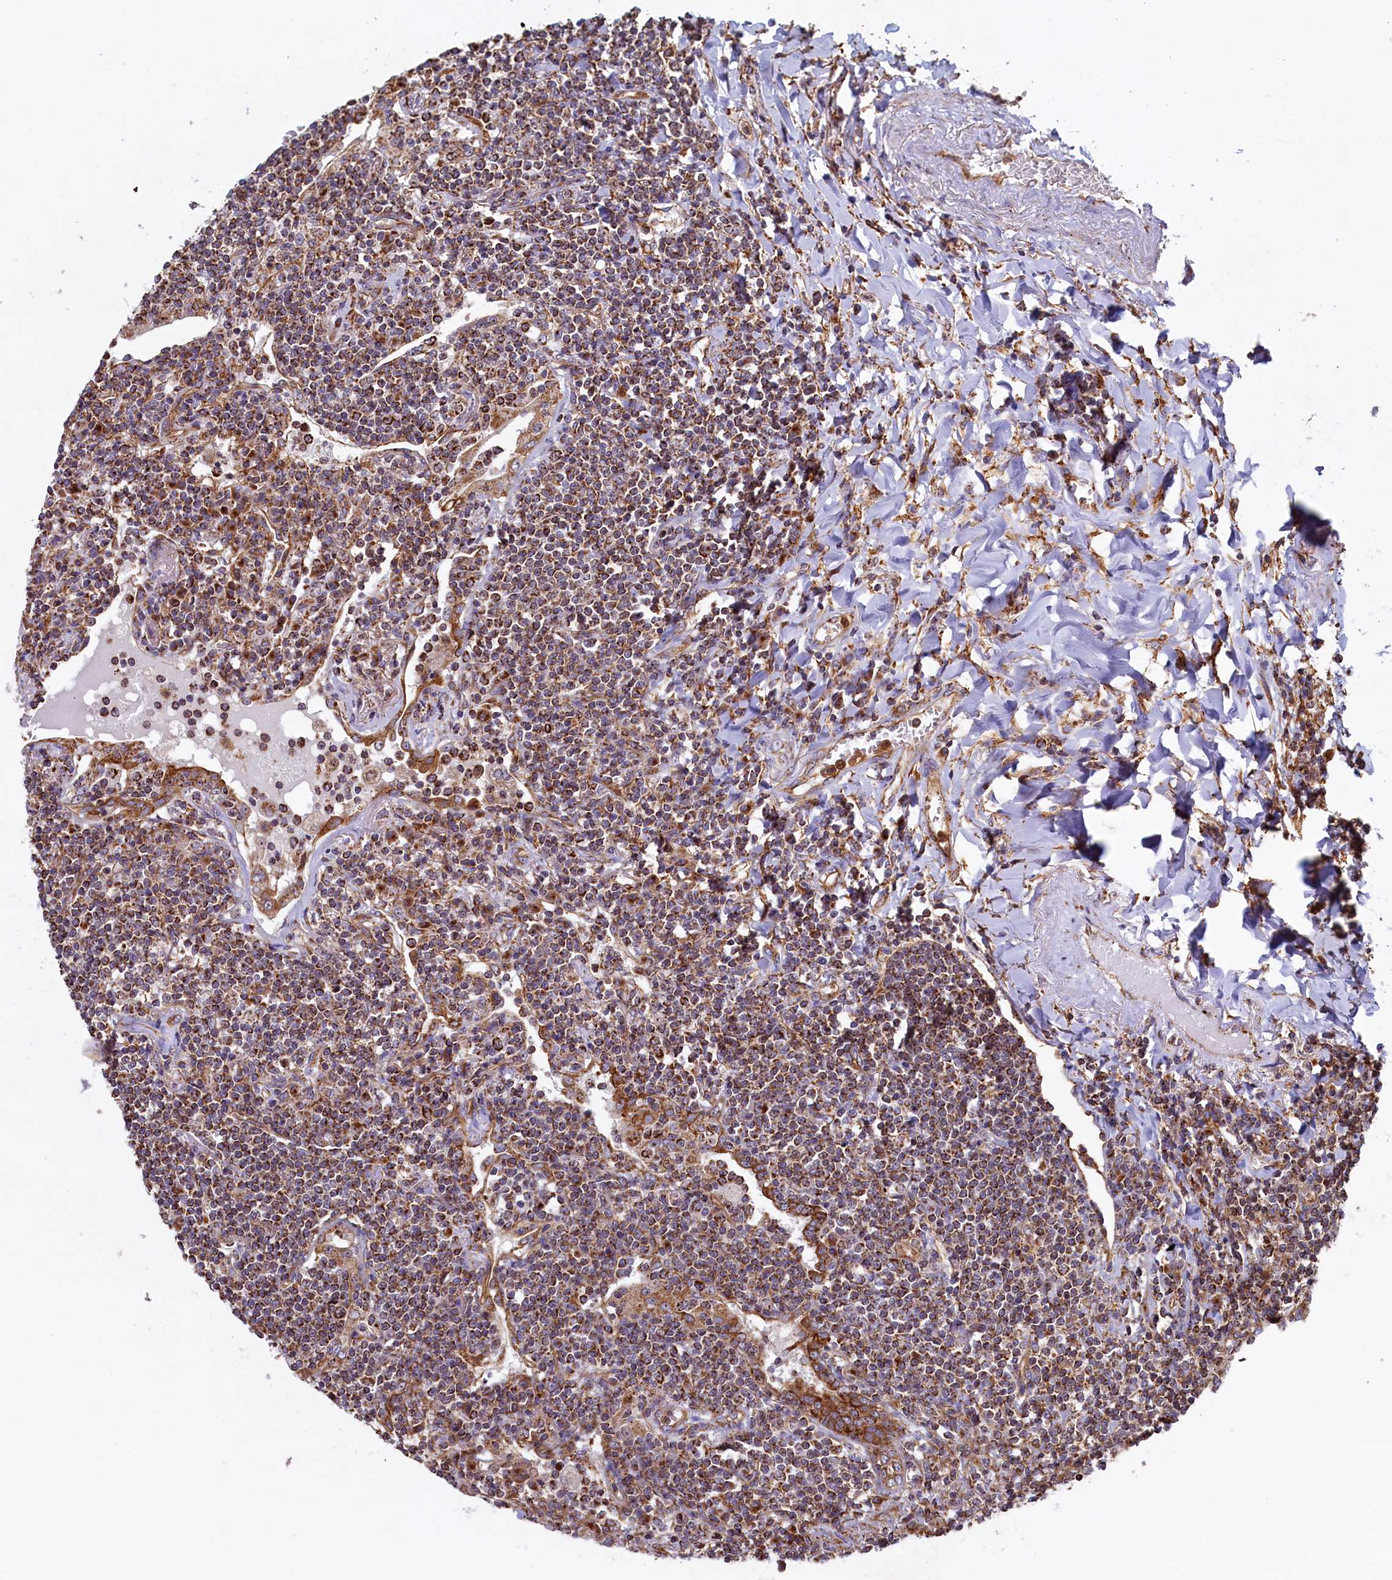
{"staining": {"intensity": "moderate", "quantity": ">75%", "location": "cytoplasmic/membranous"}, "tissue": "lymphoma", "cell_type": "Tumor cells", "image_type": "cancer", "snomed": [{"axis": "morphology", "description": "Malignant lymphoma, non-Hodgkin's type, Low grade"}, {"axis": "topography", "description": "Lung"}], "caption": "Immunohistochemistry of lymphoma exhibits medium levels of moderate cytoplasmic/membranous staining in about >75% of tumor cells.", "gene": "UBE3B", "patient": {"sex": "female", "age": 71}}